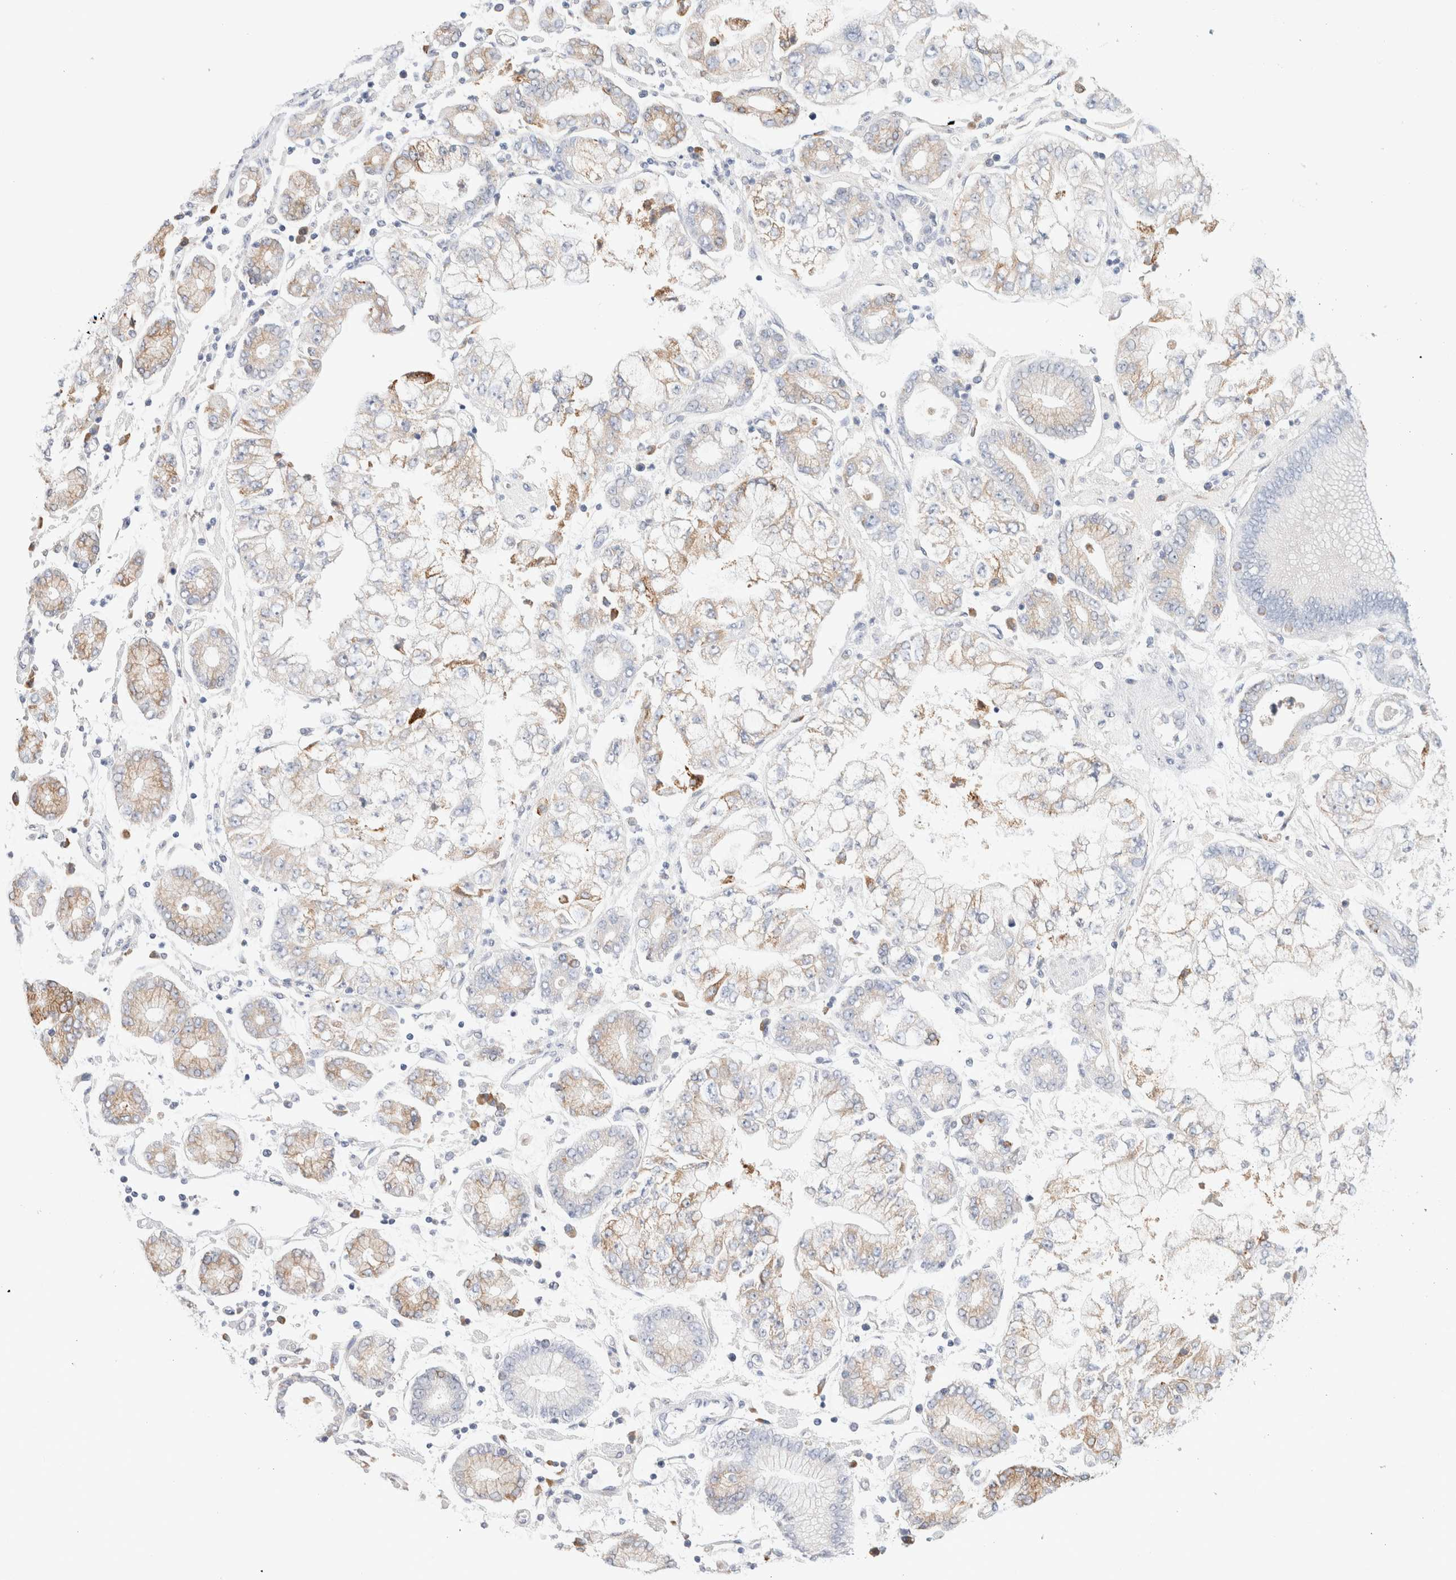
{"staining": {"intensity": "moderate", "quantity": "<25%", "location": "cytoplasmic/membranous"}, "tissue": "stomach cancer", "cell_type": "Tumor cells", "image_type": "cancer", "snomed": [{"axis": "morphology", "description": "Adenocarcinoma, NOS"}, {"axis": "topography", "description": "Stomach"}], "caption": "DAB (3,3'-diaminobenzidine) immunohistochemical staining of human stomach cancer (adenocarcinoma) reveals moderate cytoplasmic/membranous protein staining in about <25% of tumor cells. Using DAB (3,3'-diaminobenzidine) (brown) and hematoxylin (blue) stains, captured at high magnification using brightfield microscopy.", "gene": "CSK", "patient": {"sex": "male", "age": 76}}